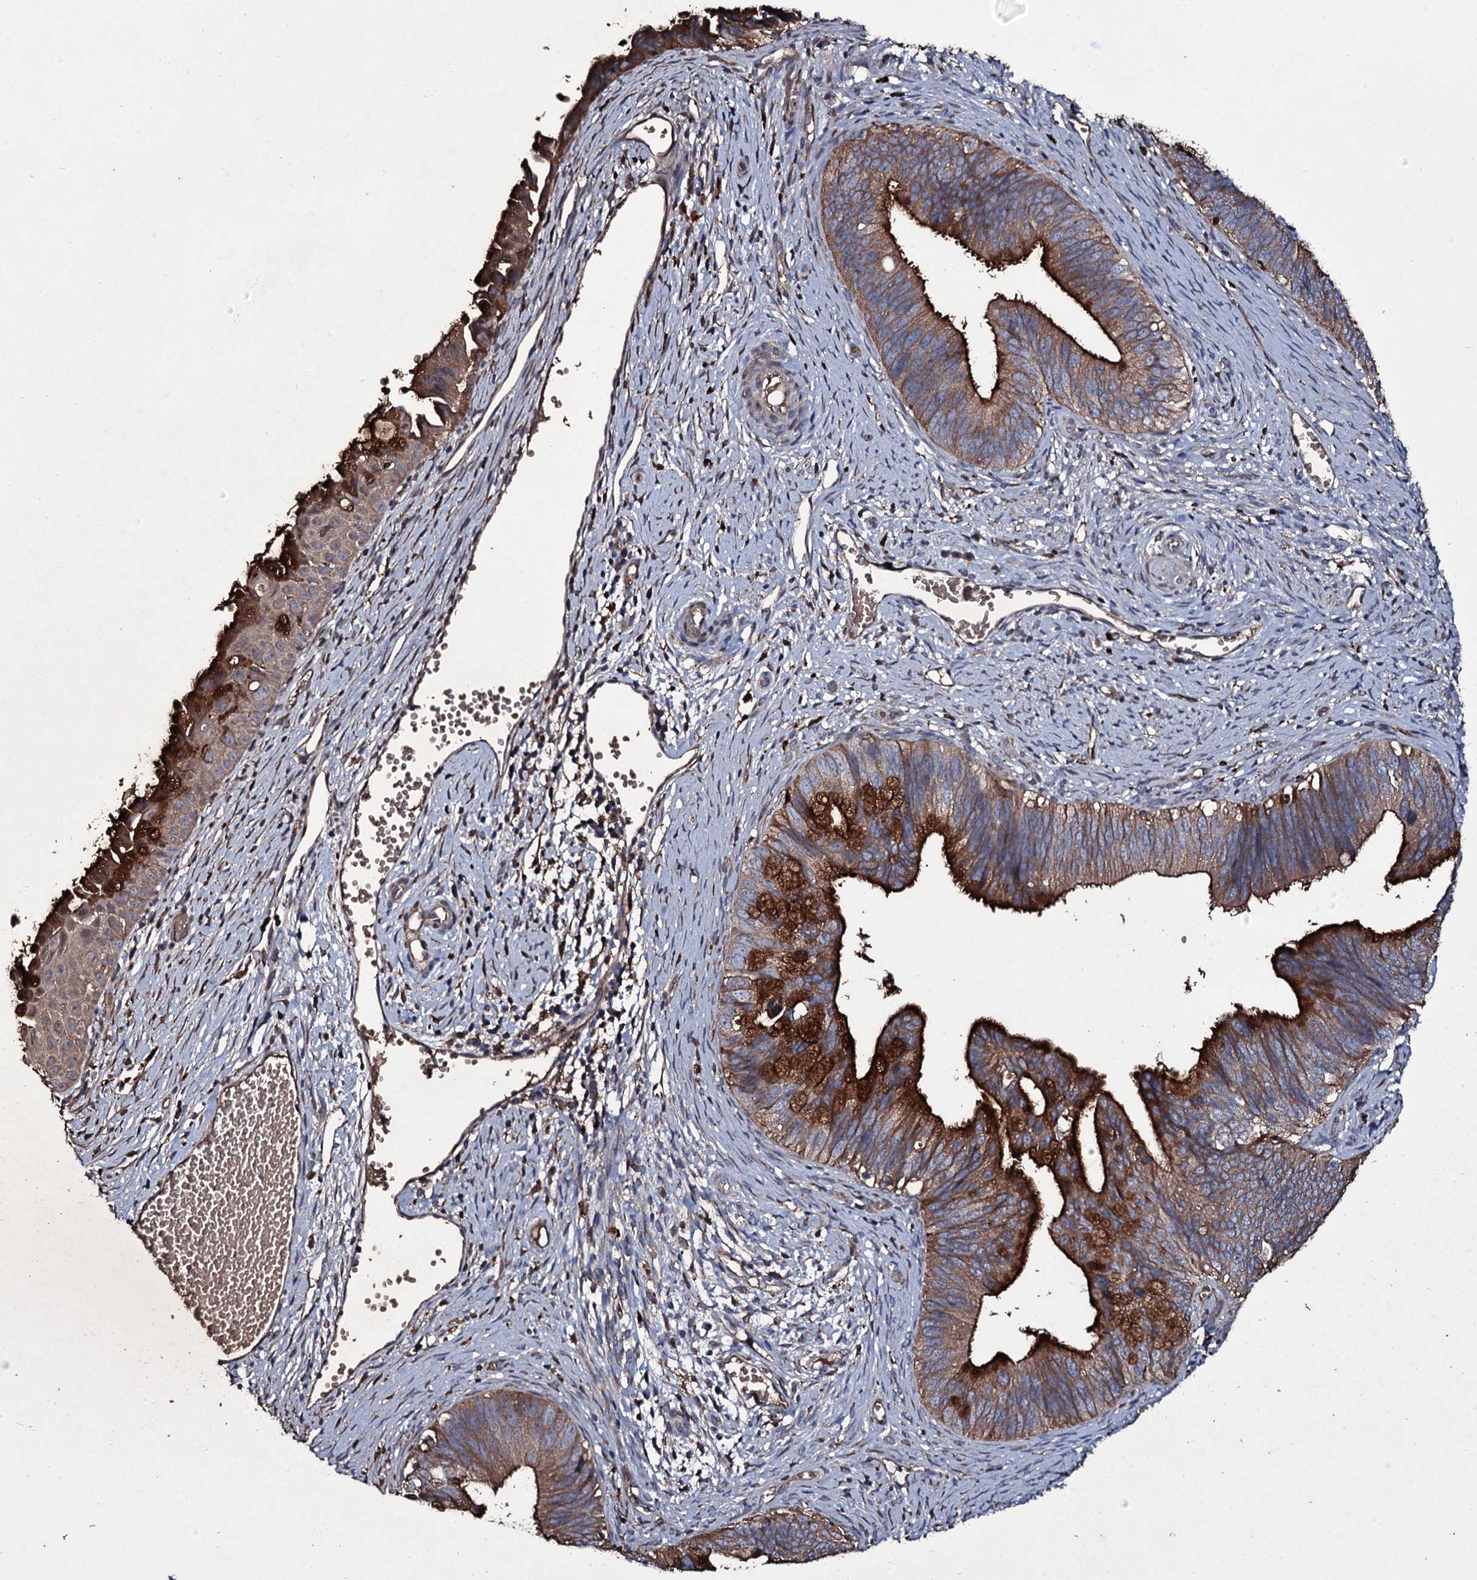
{"staining": {"intensity": "strong", "quantity": ">75%", "location": "cytoplasmic/membranous"}, "tissue": "cervical cancer", "cell_type": "Tumor cells", "image_type": "cancer", "snomed": [{"axis": "morphology", "description": "Adenocarcinoma, NOS"}, {"axis": "topography", "description": "Cervix"}], "caption": "Tumor cells demonstrate high levels of strong cytoplasmic/membranous expression in about >75% of cells in human cervical cancer.", "gene": "ZSWIM8", "patient": {"sex": "female", "age": 42}}